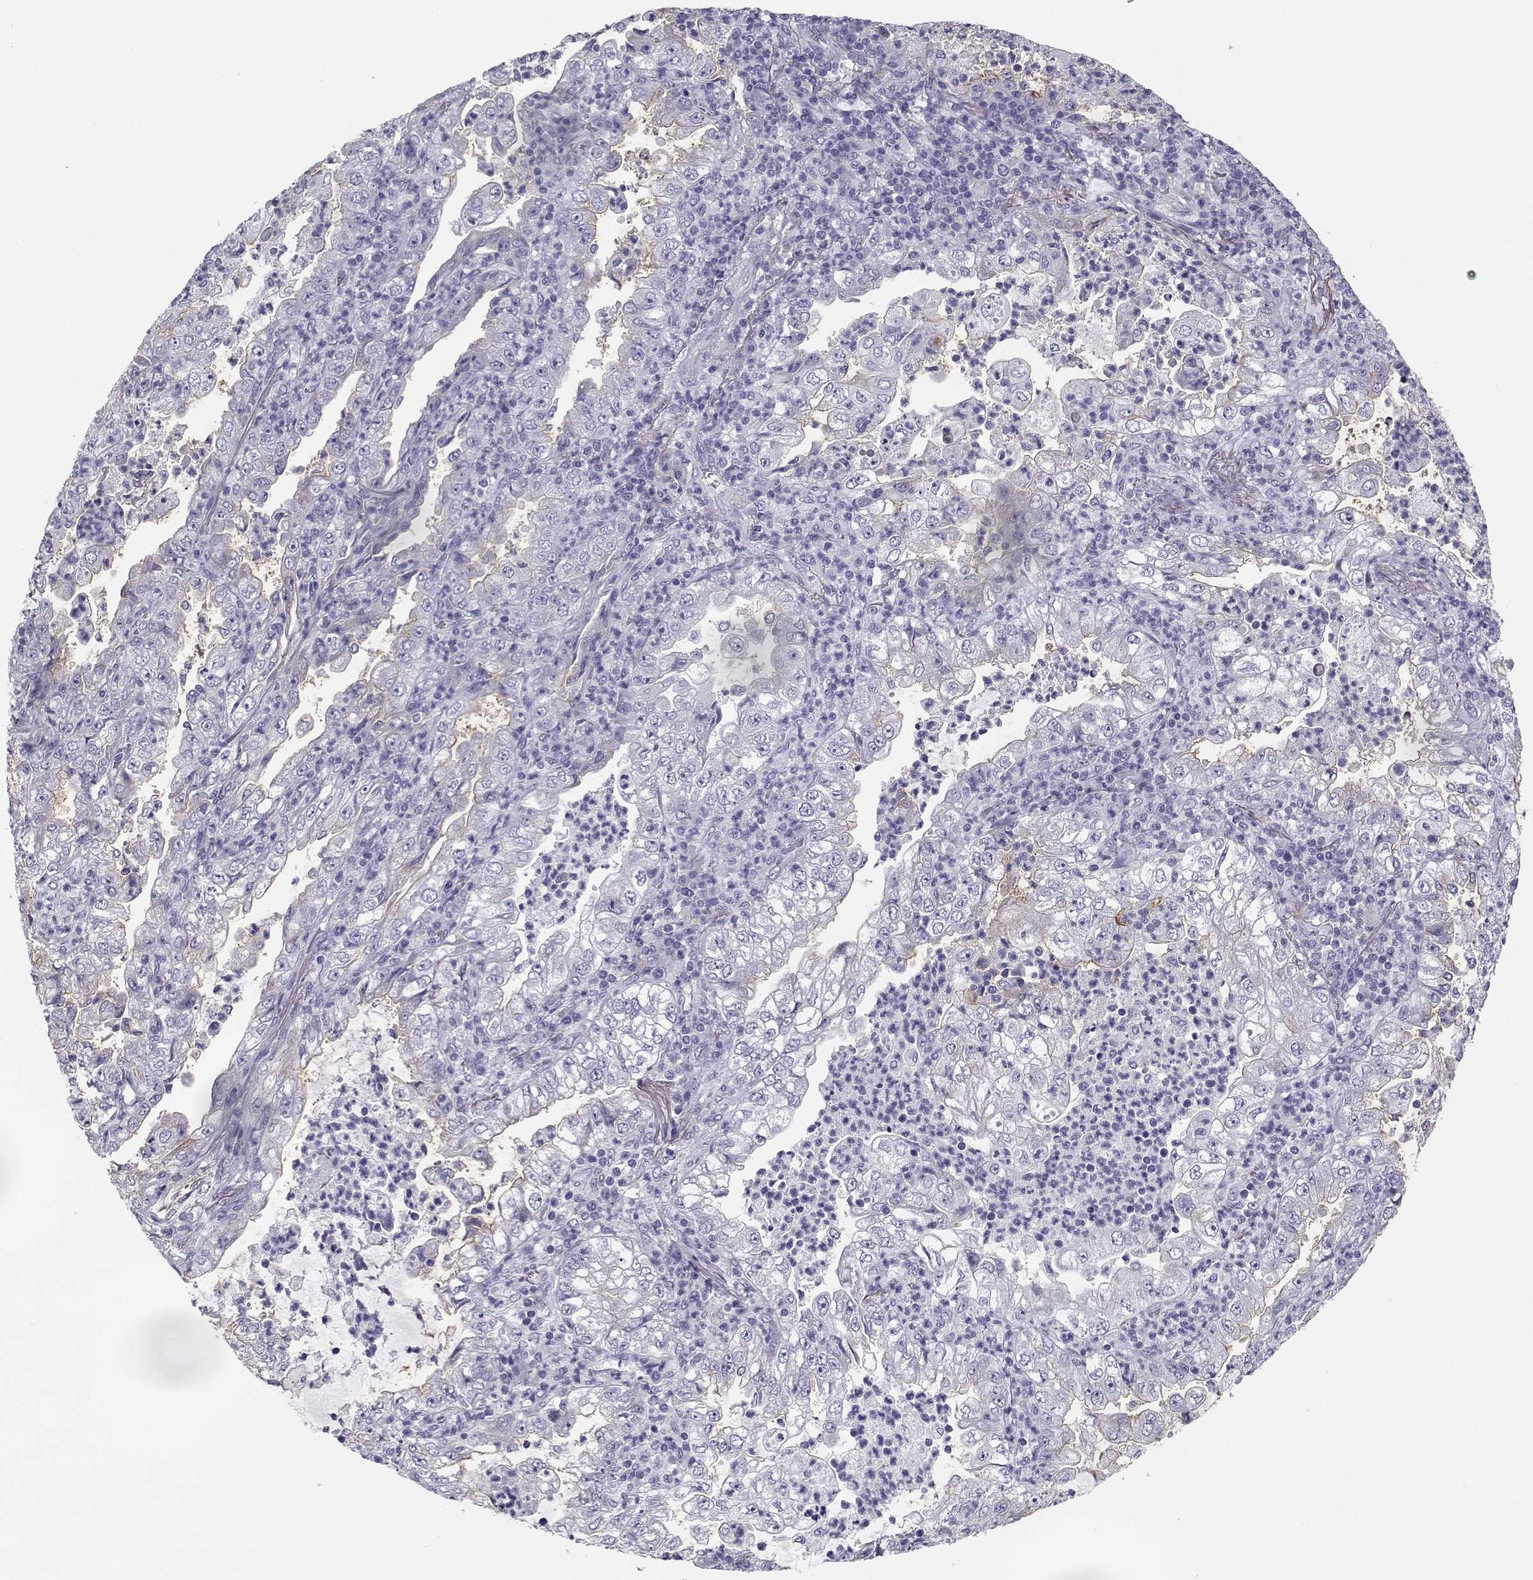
{"staining": {"intensity": "negative", "quantity": "none", "location": "none"}, "tissue": "lung cancer", "cell_type": "Tumor cells", "image_type": "cancer", "snomed": [{"axis": "morphology", "description": "Adenocarcinoma, NOS"}, {"axis": "topography", "description": "Lung"}], "caption": "High power microscopy micrograph of an immunohistochemistry (IHC) photomicrograph of lung cancer (adenocarcinoma), revealing no significant positivity in tumor cells. (Stains: DAB IHC with hematoxylin counter stain, Microscopy: brightfield microscopy at high magnification).", "gene": "CREB3L3", "patient": {"sex": "female", "age": 73}}